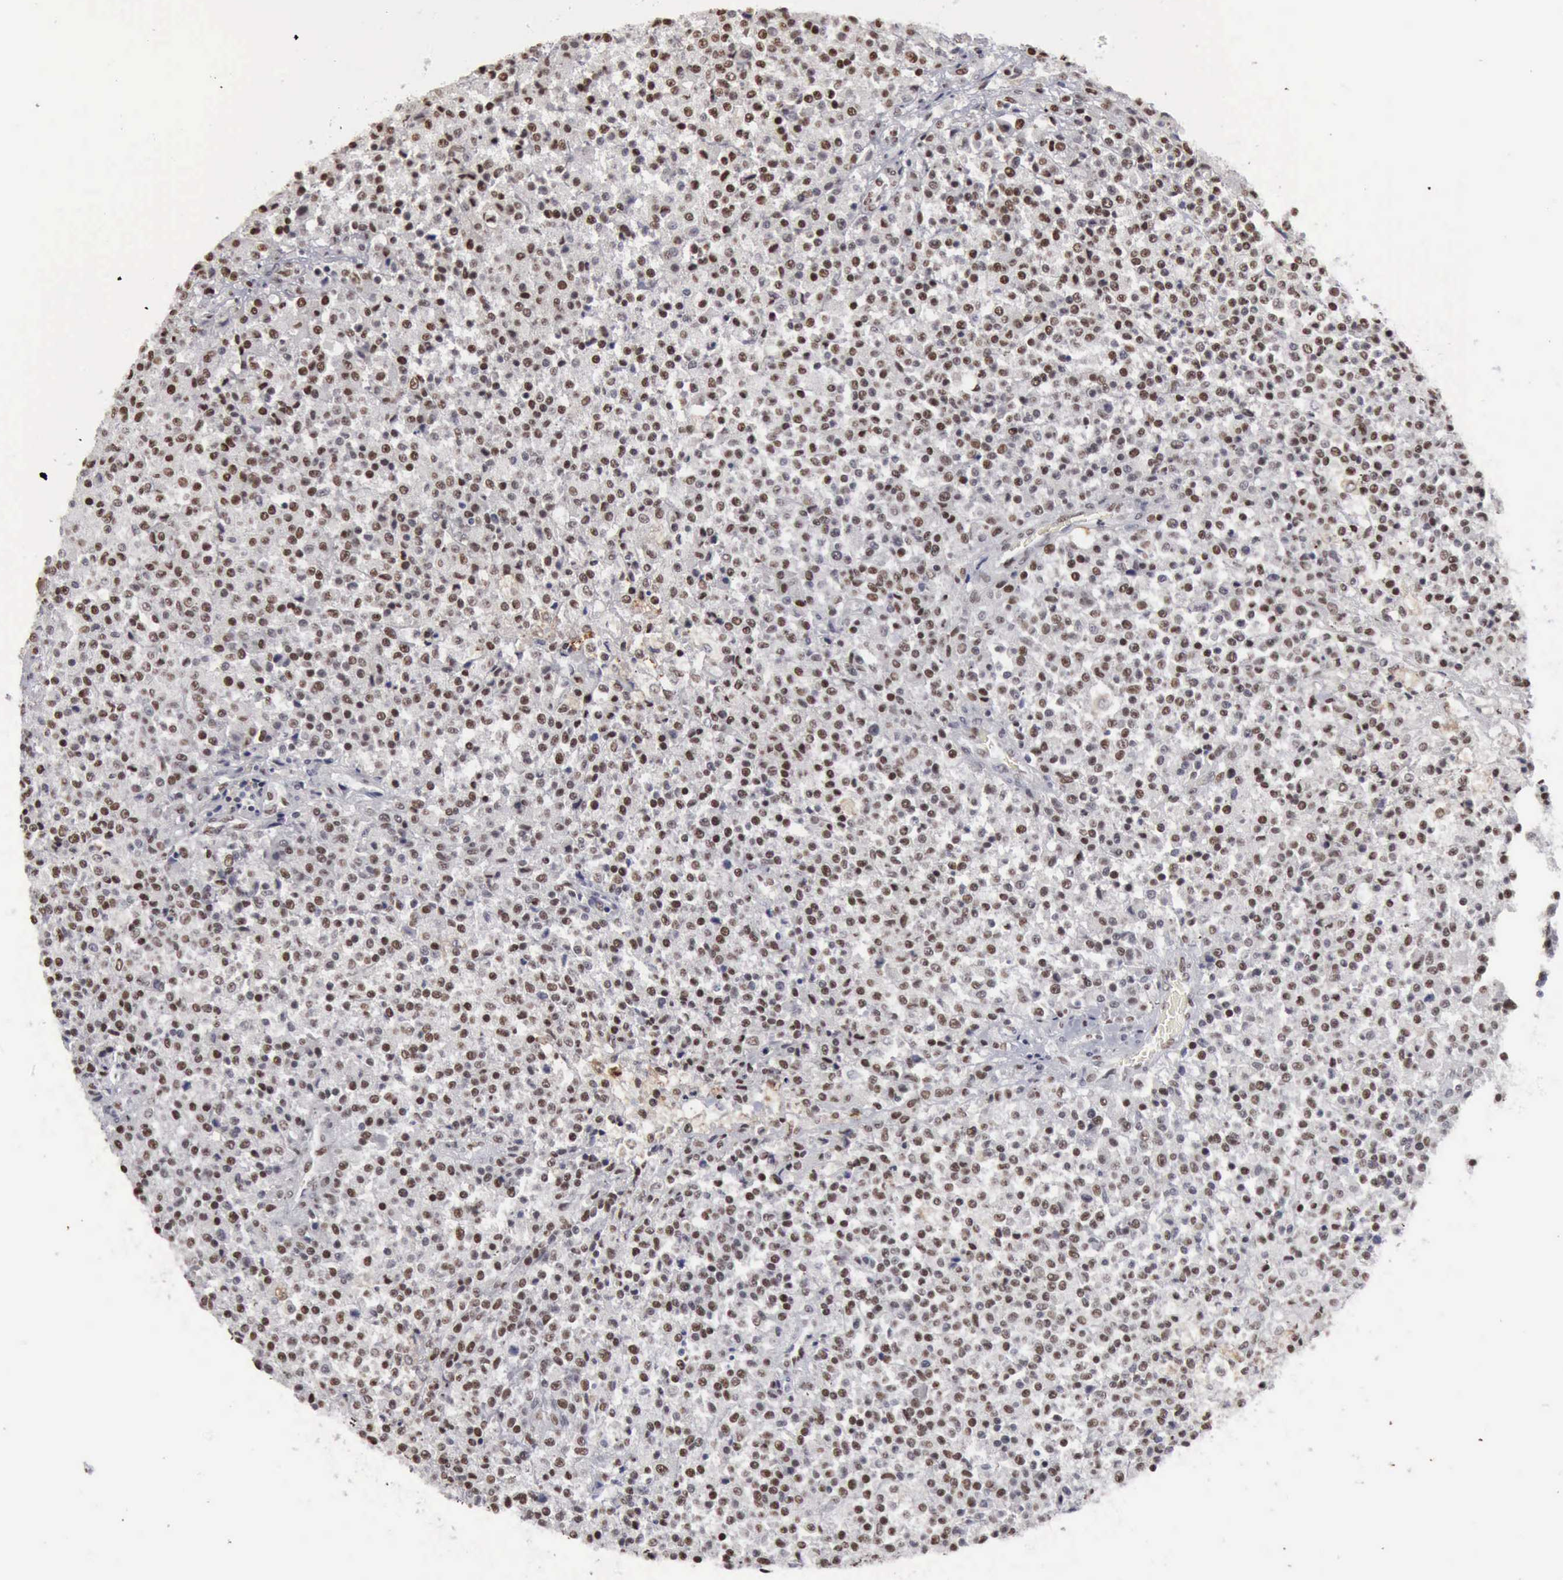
{"staining": {"intensity": "moderate", "quantity": ">75%", "location": "nuclear"}, "tissue": "testis cancer", "cell_type": "Tumor cells", "image_type": "cancer", "snomed": [{"axis": "morphology", "description": "Seminoma, NOS"}, {"axis": "topography", "description": "Testis"}], "caption": "This photomicrograph shows immunohistochemistry staining of human testis cancer (seminoma), with medium moderate nuclear staining in approximately >75% of tumor cells.", "gene": "KIAA0586", "patient": {"sex": "male", "age": 59}}